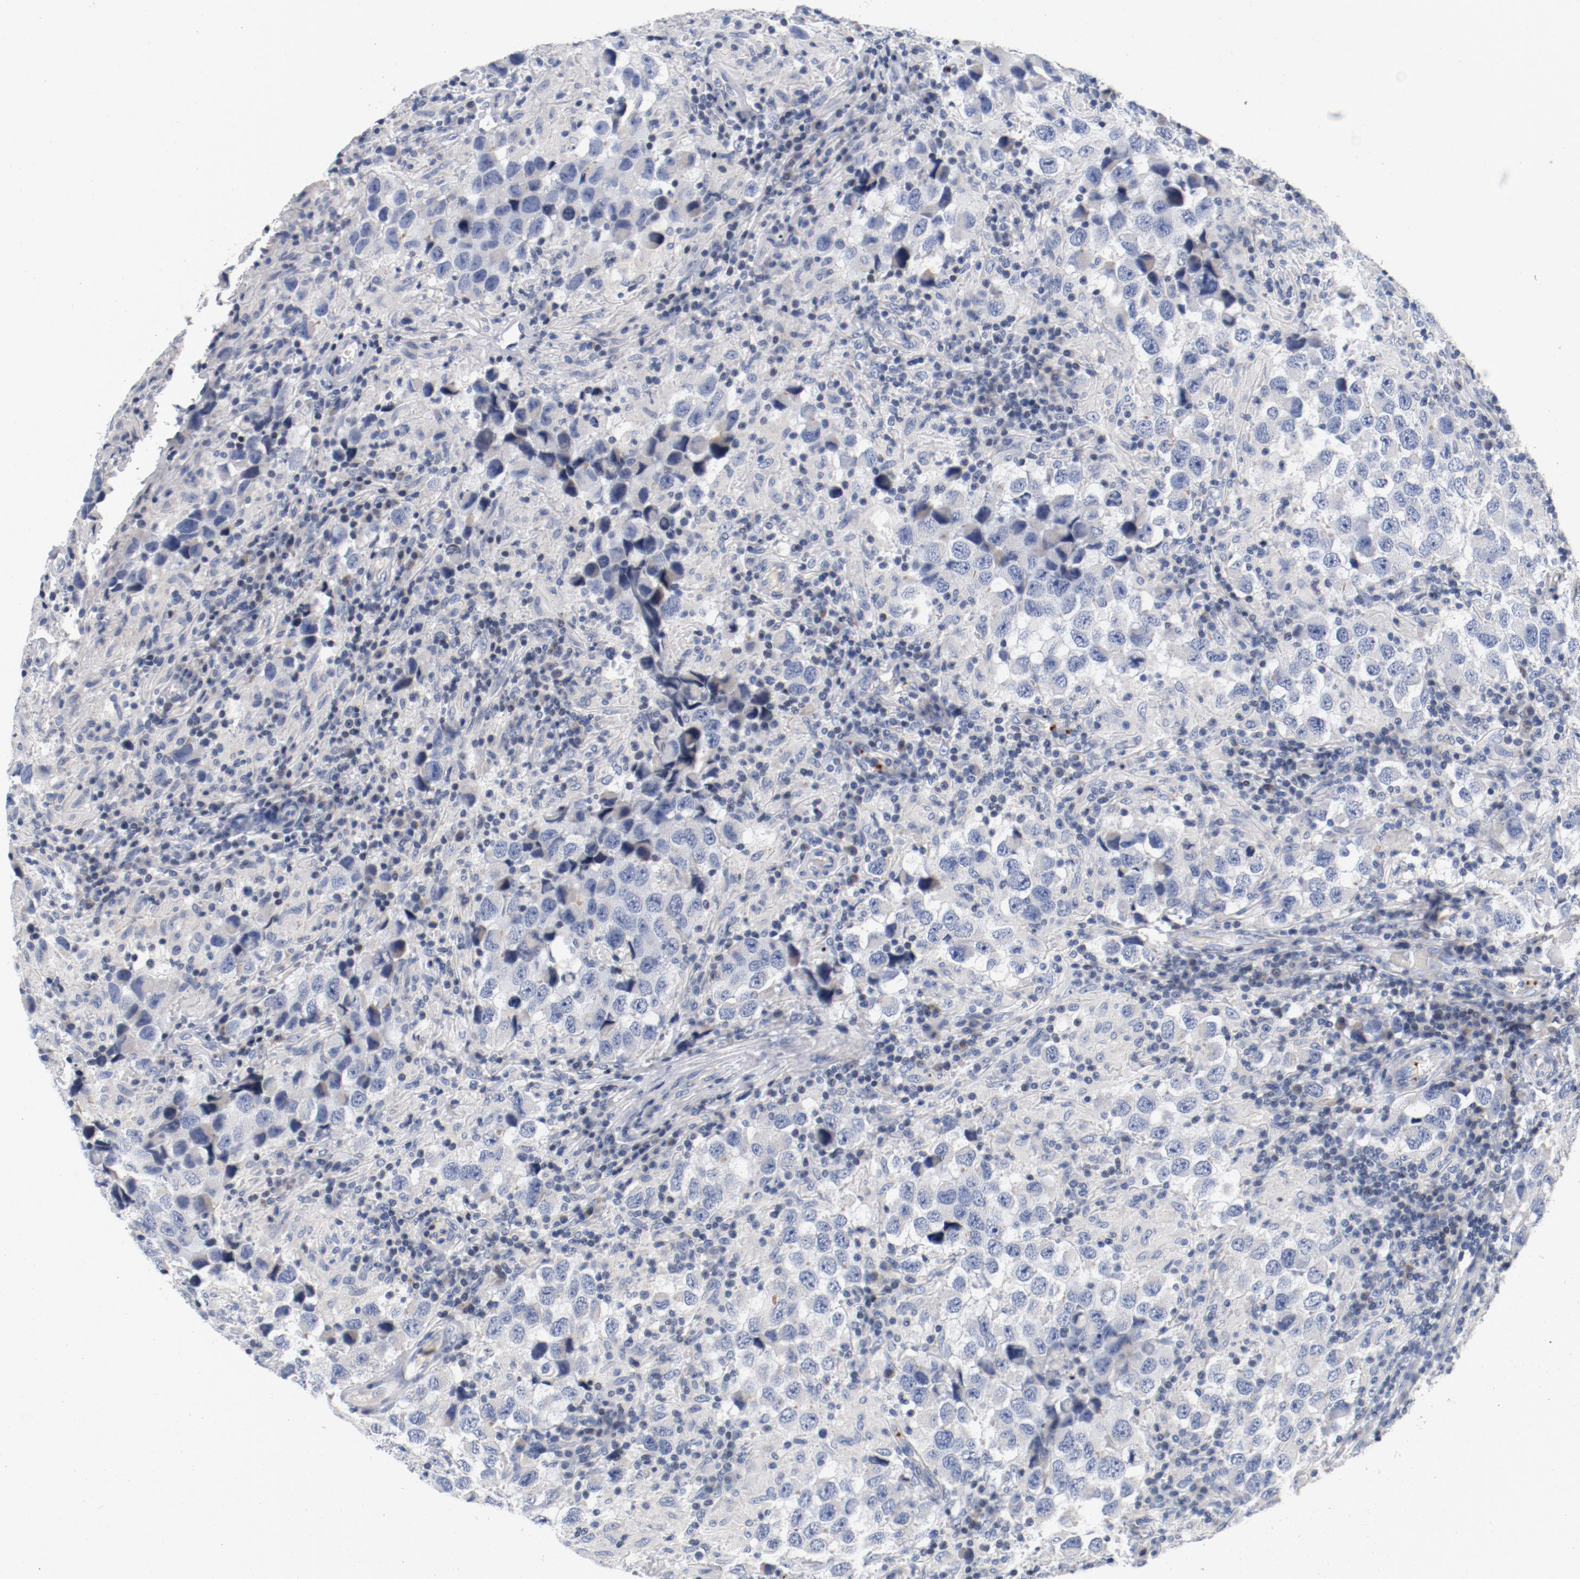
{"staining": {"intensity": "negative", "quantity": "none", "location": "none"}, "tissue": "testis cancer", "cell_type": "Tumor cells", "image_type": "cancer", "snomed": [{"axis": "morphology", "description": "Carcinoma, Embryonal, NOS"}, {"axis": "topography", "description": "Testis"}], "caption": "IHC micrograph of embryonal carcinoma (testis) stained for a protein (brown), which displays no staining in tumor cells.", "gene": "PIM1", "patient": {"sex": "male", "age": 21}}